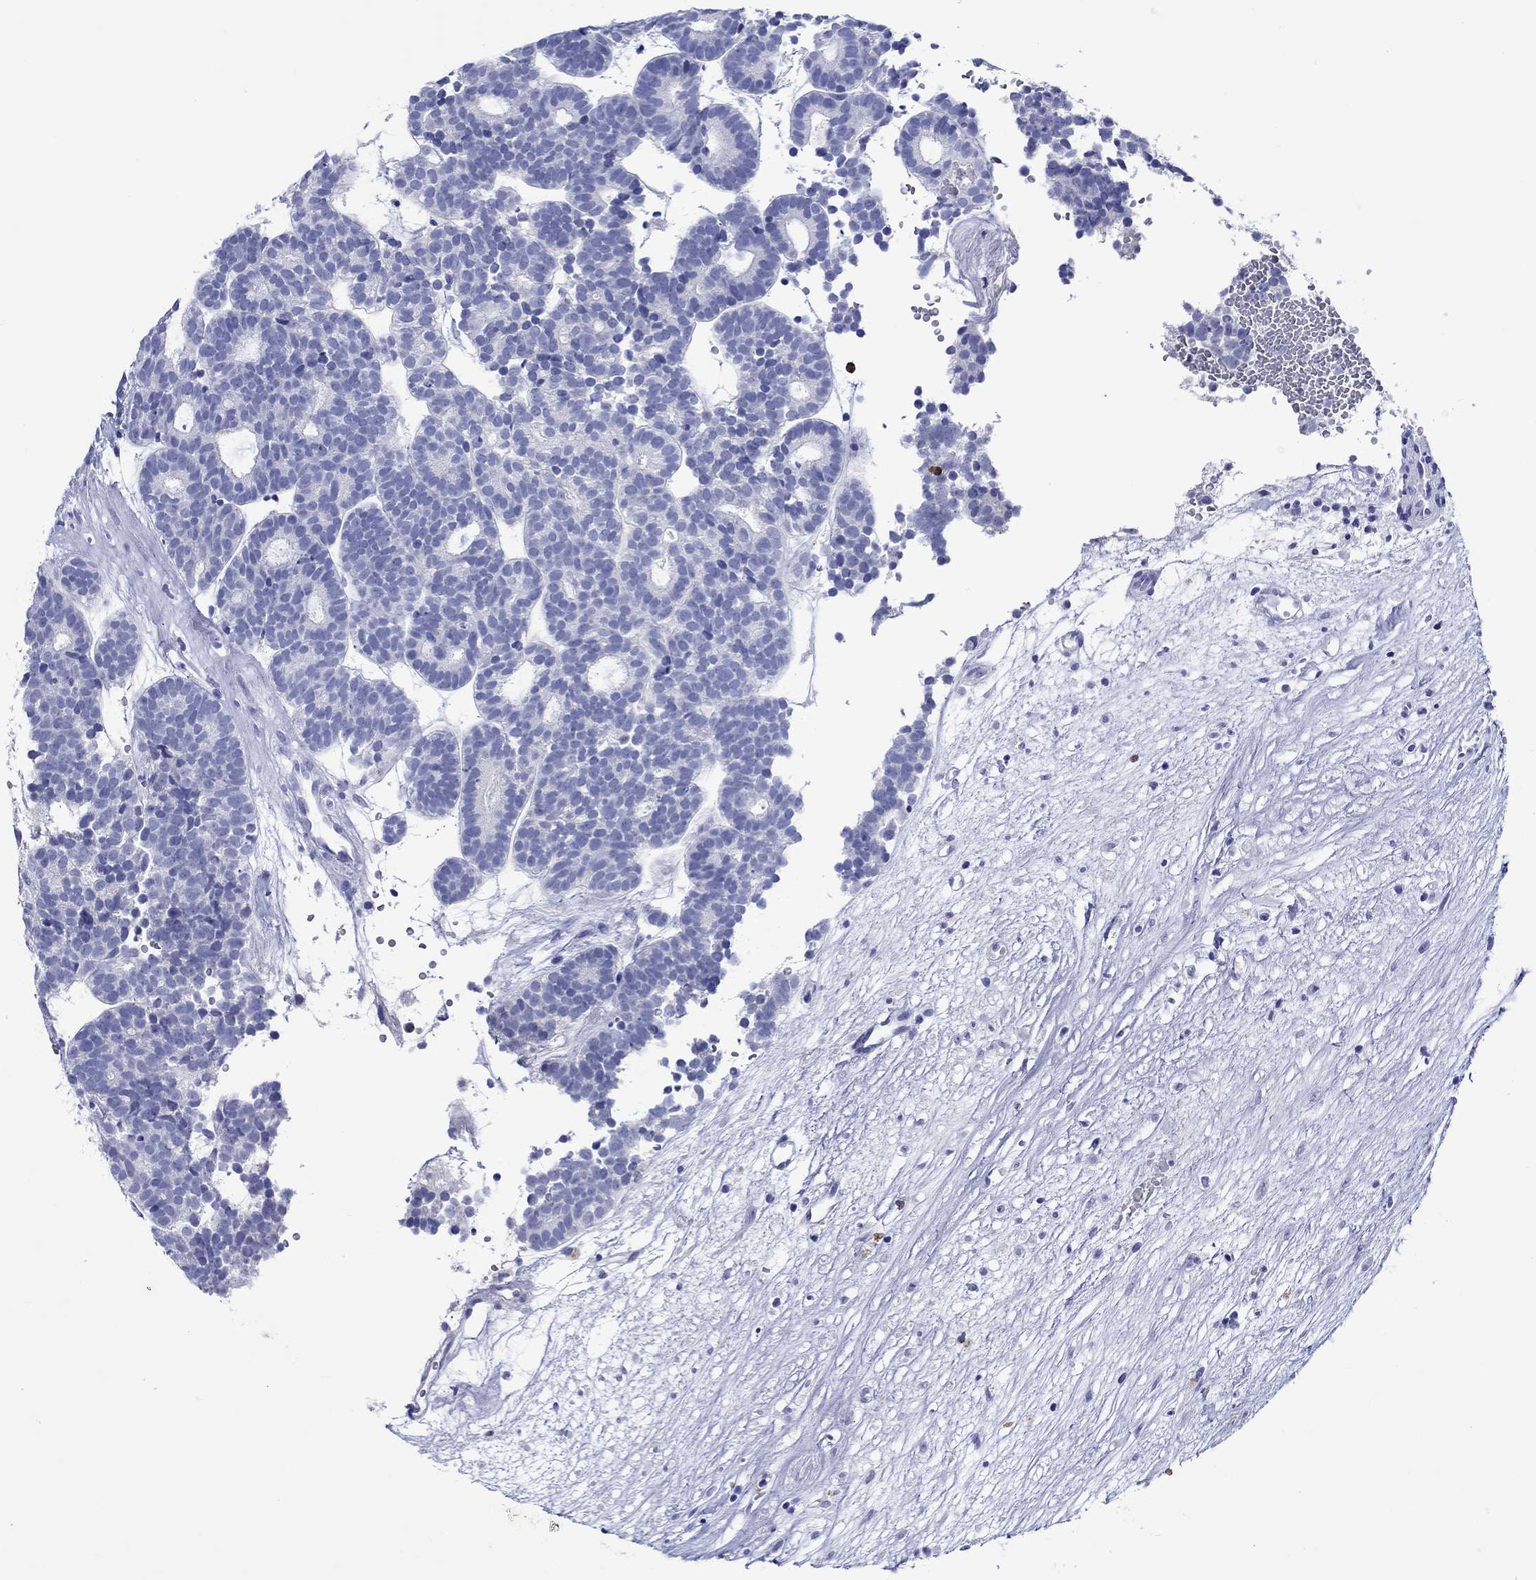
{"staining": {"intensity": "negative", "quantity": "none", "location": "none"}, "tissue": "head and neck cancer", "cell_type": "Tumor cells", "image_type": "cancer", "snomed": [{"axis": "morphology", "description": "Adenocarcinoma, NOS"}, {"axis": "topography", "description": "Head-Neck"}], "caption": "High magnification brightfield microscopy of head and neck cancer (adenocarcinoma) stained with DAB (brown) and counterstained with hematoxylin (blue): tumor cells show no significant positivity.", "gene": "EPX", "patient": {"sex": "female", "age": 81}}